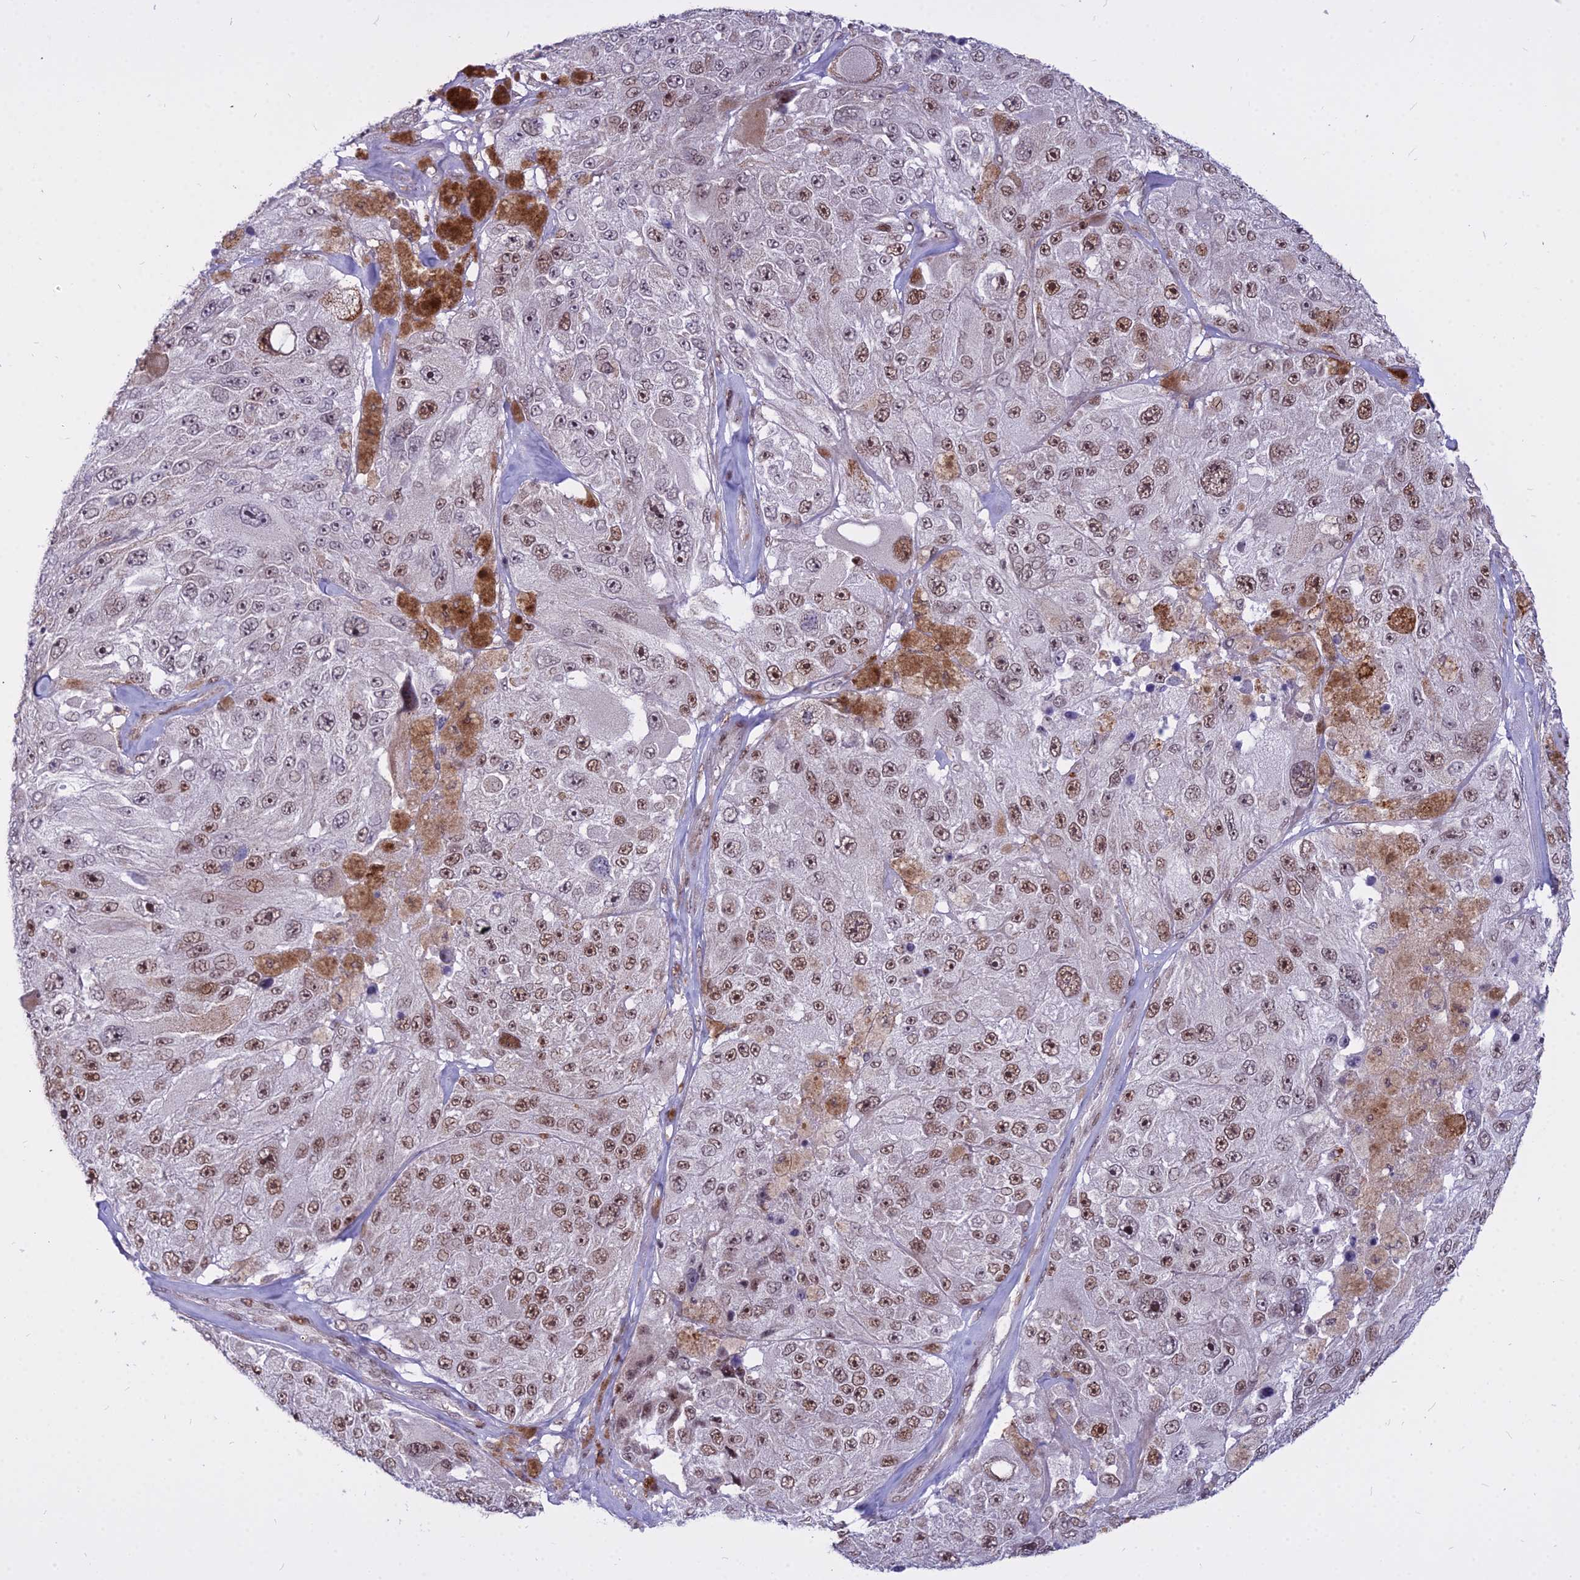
{"staining": {"intensity": "moderate", "quantity": ">75%", "location": "nuclear"}, "tissue": "melanoma", "cell_type": "Tumor cells", "image_type": "cancer", "snomed": [{"axis": "morphology", "description": "Malignant melanoma, Metastatic site"}, {"axis": "topography", "description": "Lymph node"}], "caption": "Immunohistochemistry (IHC) photomicrograph of human melanoma stained for a protein (brown), which exhibits medium levels of moderate nuclear positivity in approximately >75% of tumor cells.", "gene": "ALG10", "patient": {"sex": "male", "age": 62}}